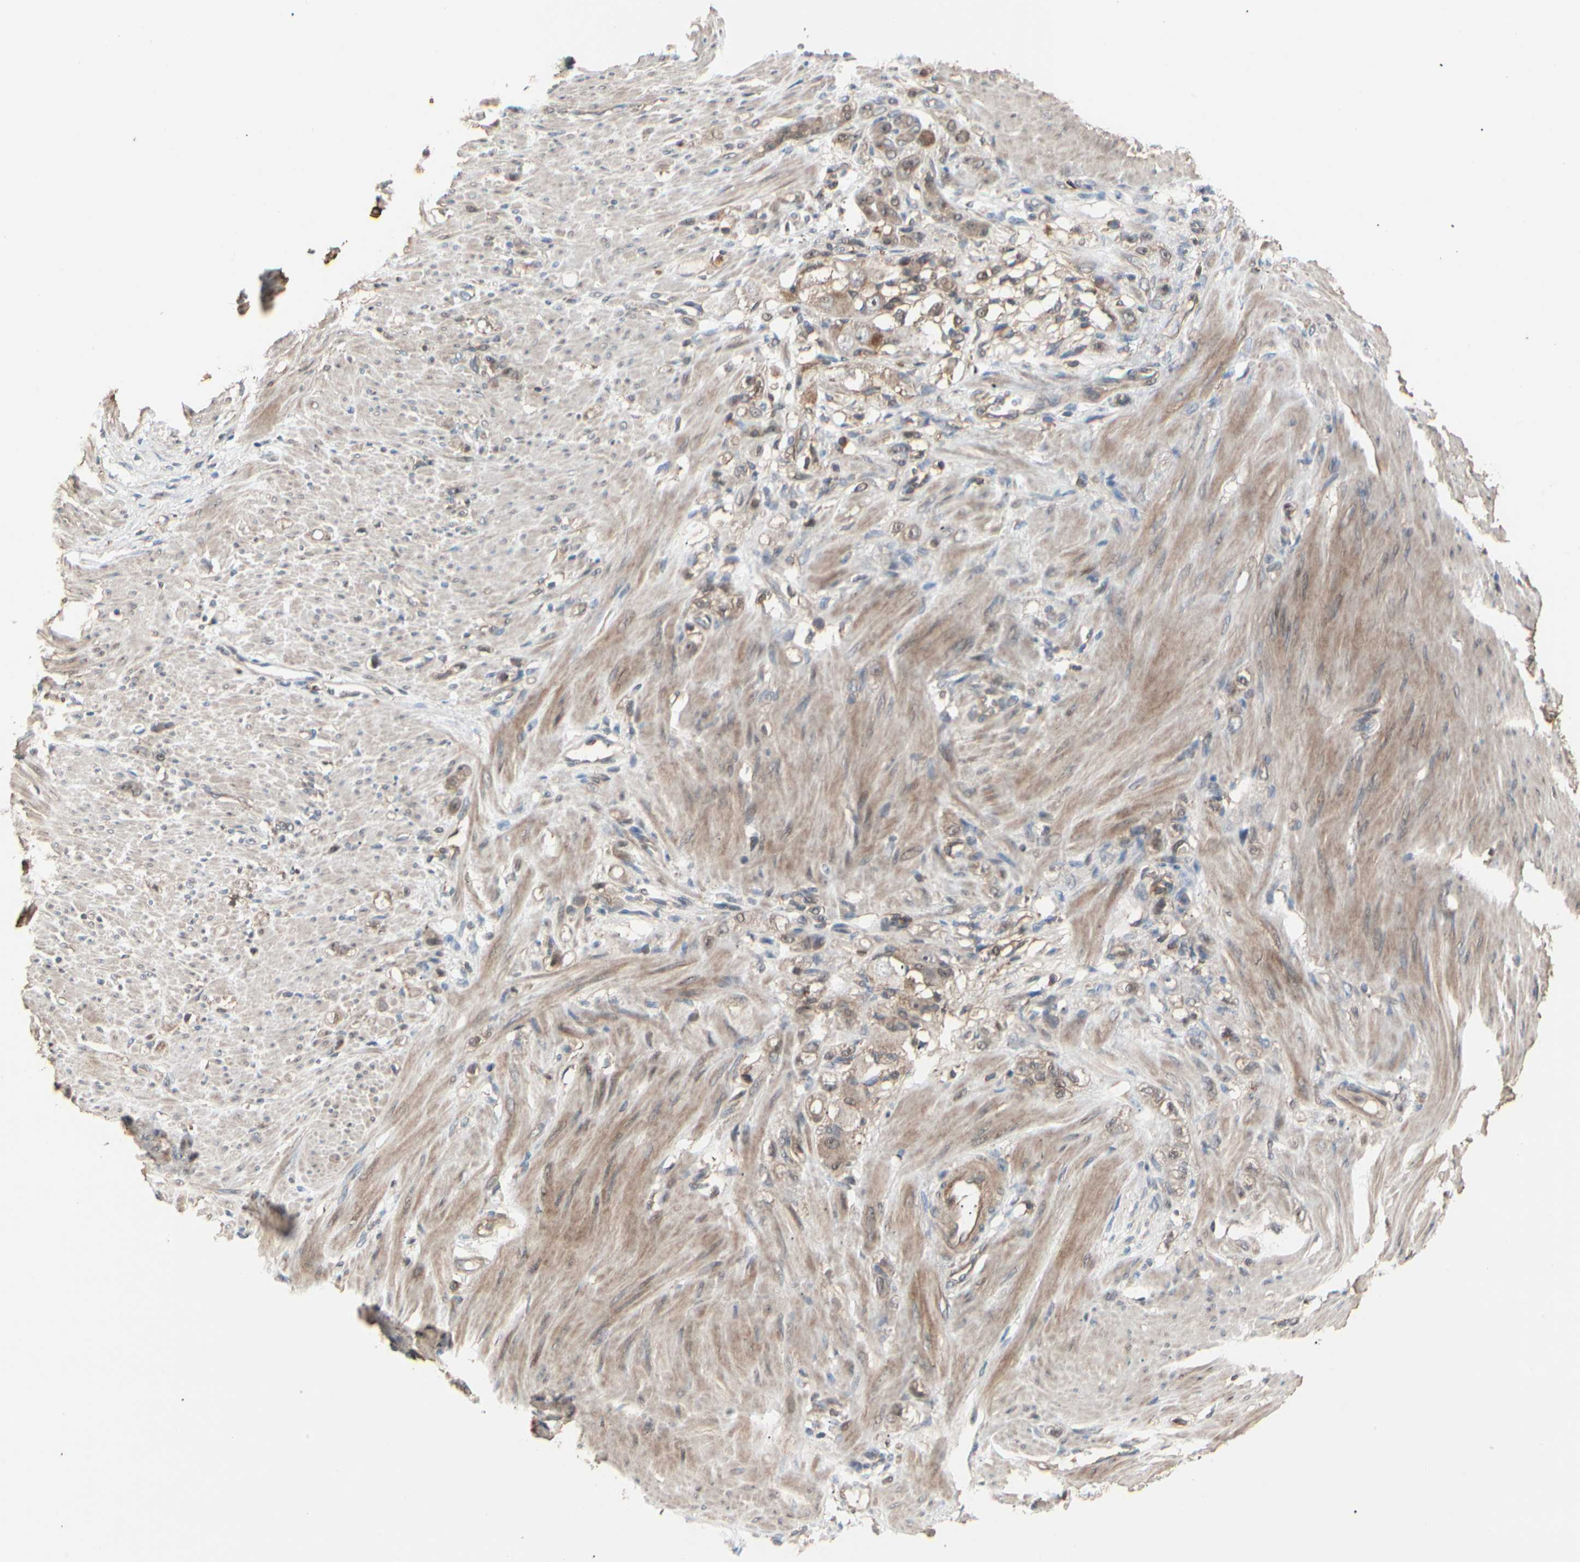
{"staining": {"intensity": "weak", "quantity": ">75%", "location": "cytoplasmic/membranous"}, "tissue": "stomach cancer", "cell_type": "Tumor cells", "image_type": "cancer", "snomed": [{"axis": "morphology", "description": "Adenocarcinoma, NOS"}, {"axis": "topography", "description": "Stomach"}], "caption": "A brown stain shows weak cytoplasmic/membranous positivity of a protein in human stomach cancer (adenocarcinoma) tumor cells. (Brightfield microscopy of DAB IHC at high magnification).", "gene": "MAPK13", "patient": {"sex": "male", "age": 82}}